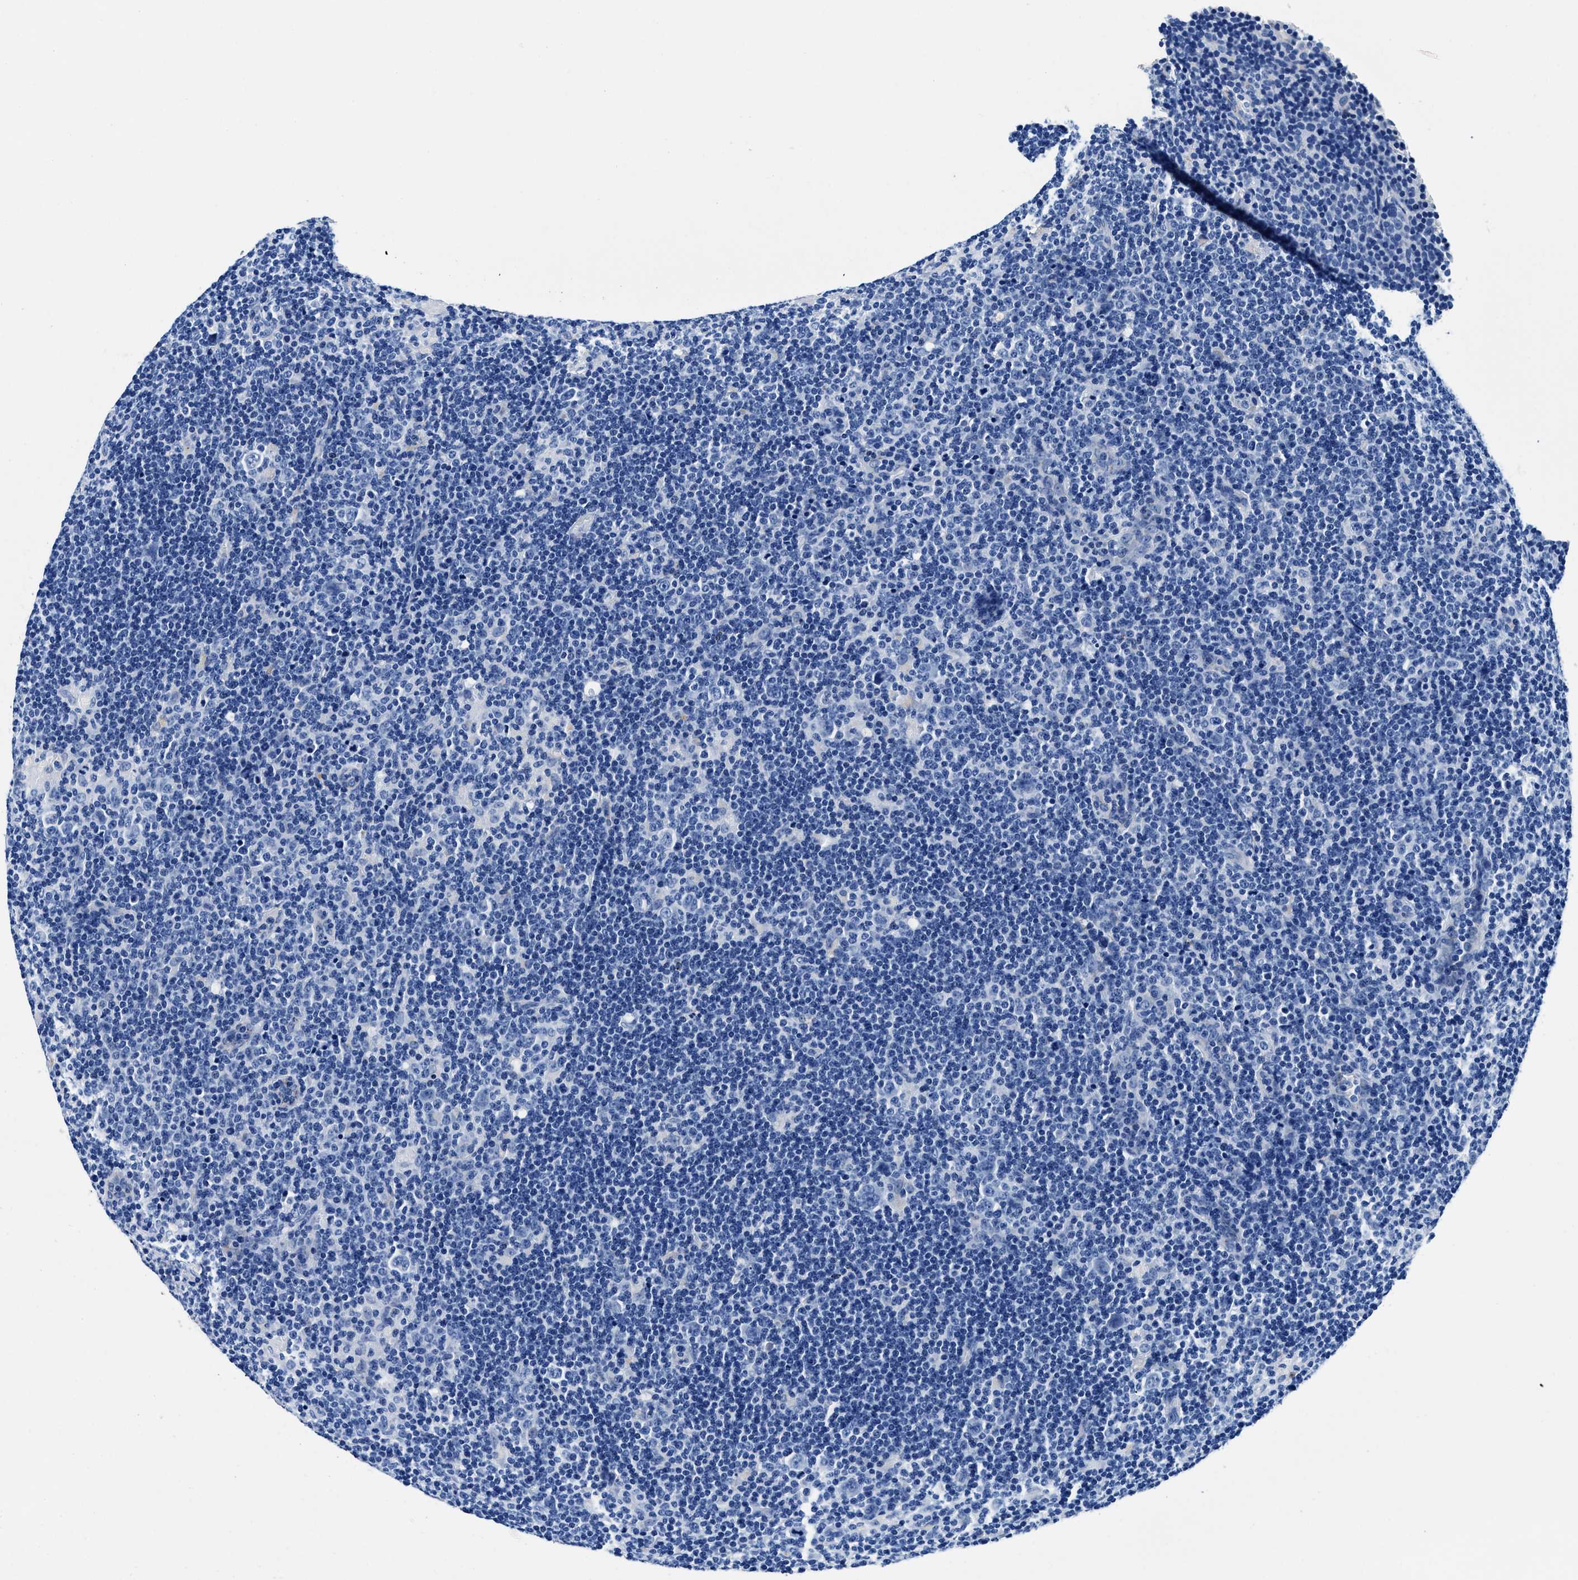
{"staining": {"intensity": "negative", "quantity": "none", "location": "none"}, "tissue": "lymphoma", "cell_type": "Tumor cells", "image_type": "cancer", "snomed": [{"axis": "morphology", "description": "Hodgkin's disease, NOS"}, {"axis": "topography", "description": "Lymph node"}], "caption": "The immunohistochemistry (IHC) image has no significant expression in tumor cells of lymphoma tissue. The staining is performed using DAB brown chromogen with nuclei counter-stained in using hematoxylin.", "gene": "OR14K1", "patient": {"sex": "female", "age": 57}}